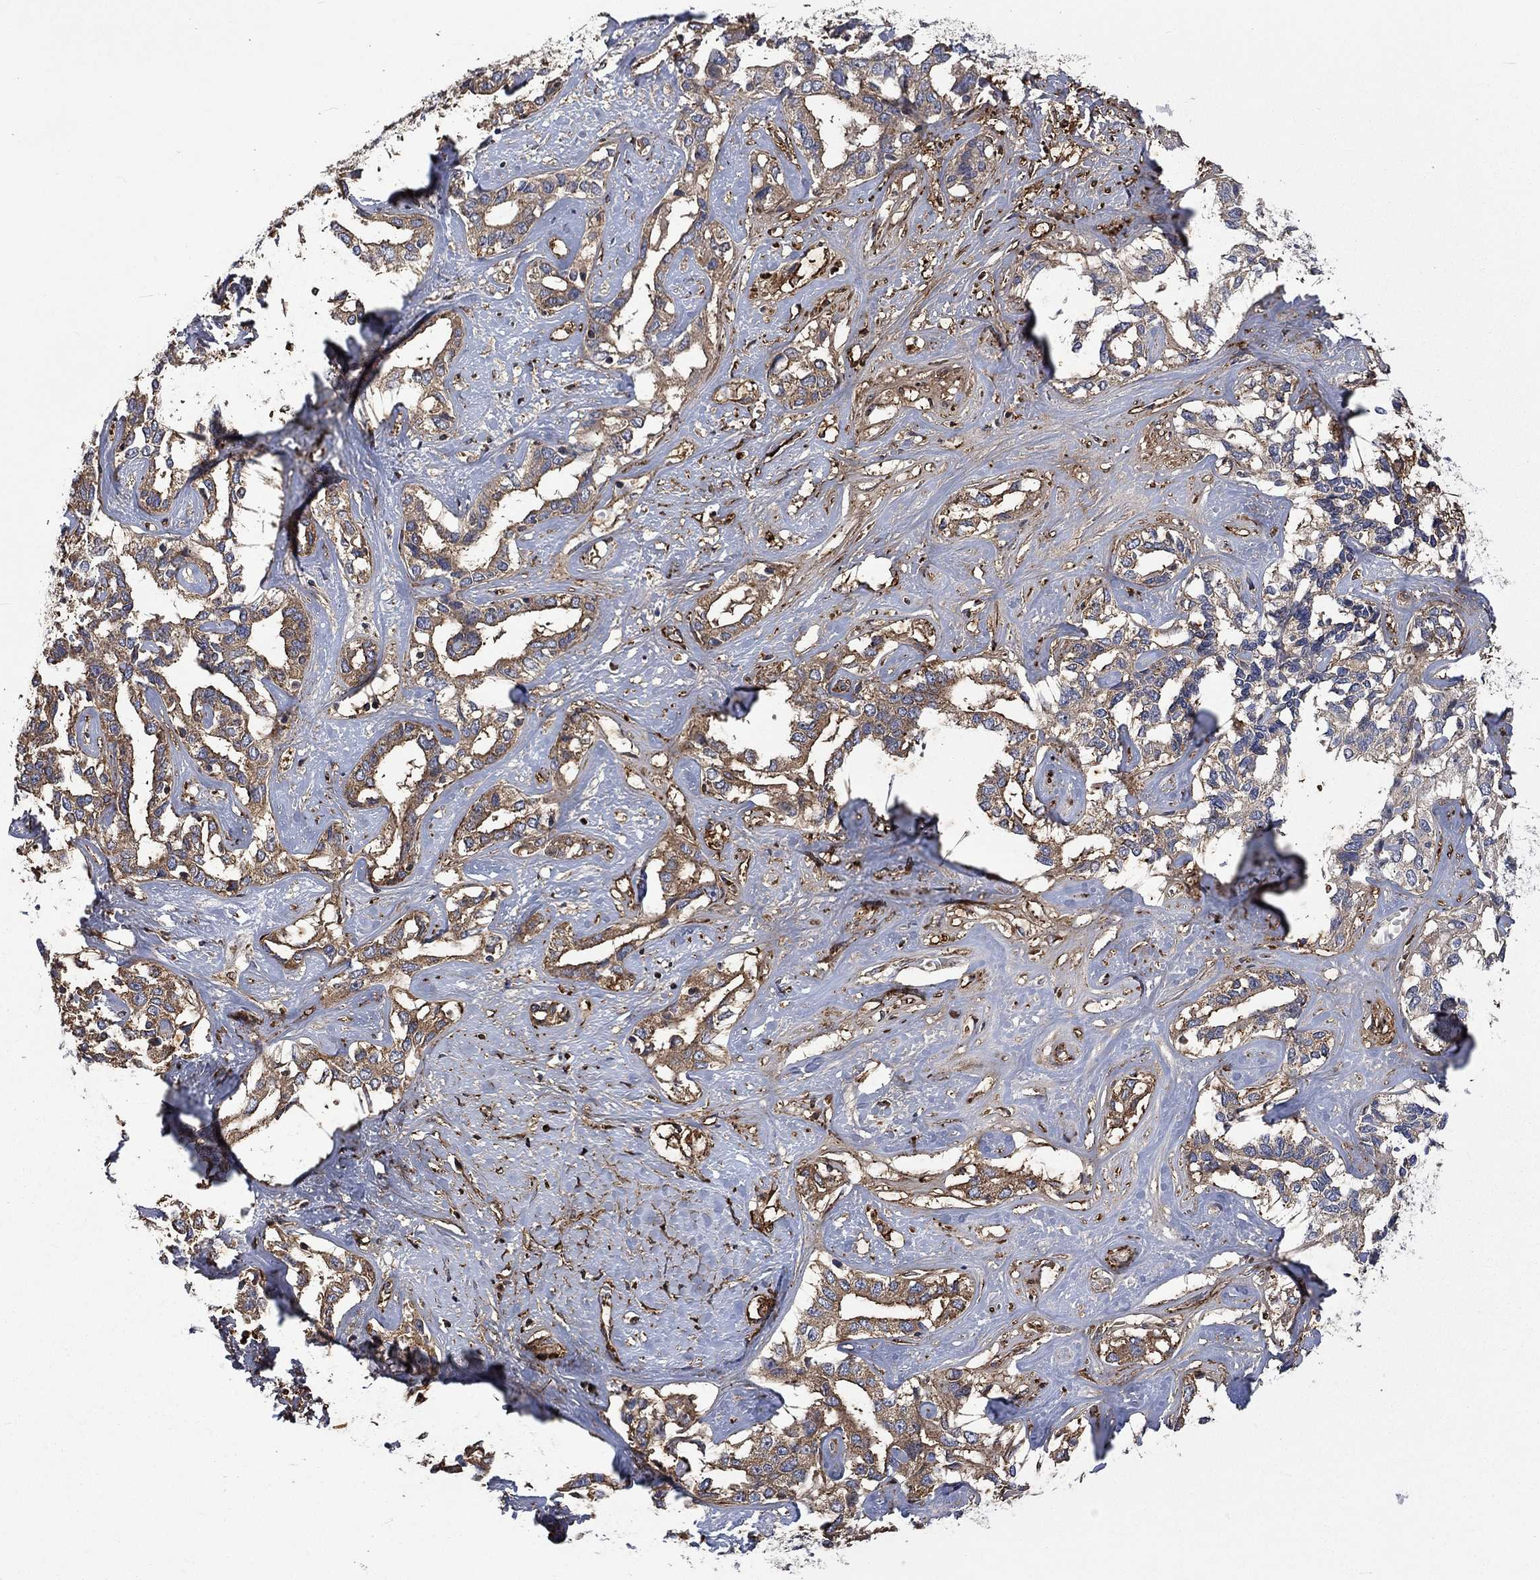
{"staining": {"intensity": "moderate", "quantity": "25%-75%", "location": "cytoplasmic/membranous"}, "tissue": "liver cancer", "cell_type": "Tumor cells", "image_type": "cancer", "snomed": [{"axis": "morphology", "description": "Cholangiocarcinoma"}, {"axis": "topography", "description": "Liver"}], "caption": "Human liver cancer stained with a protein marker reveals moderate staining in tumor cells.", "gene": "VCAN", "patient": {"sex": "male", "age": 59}}